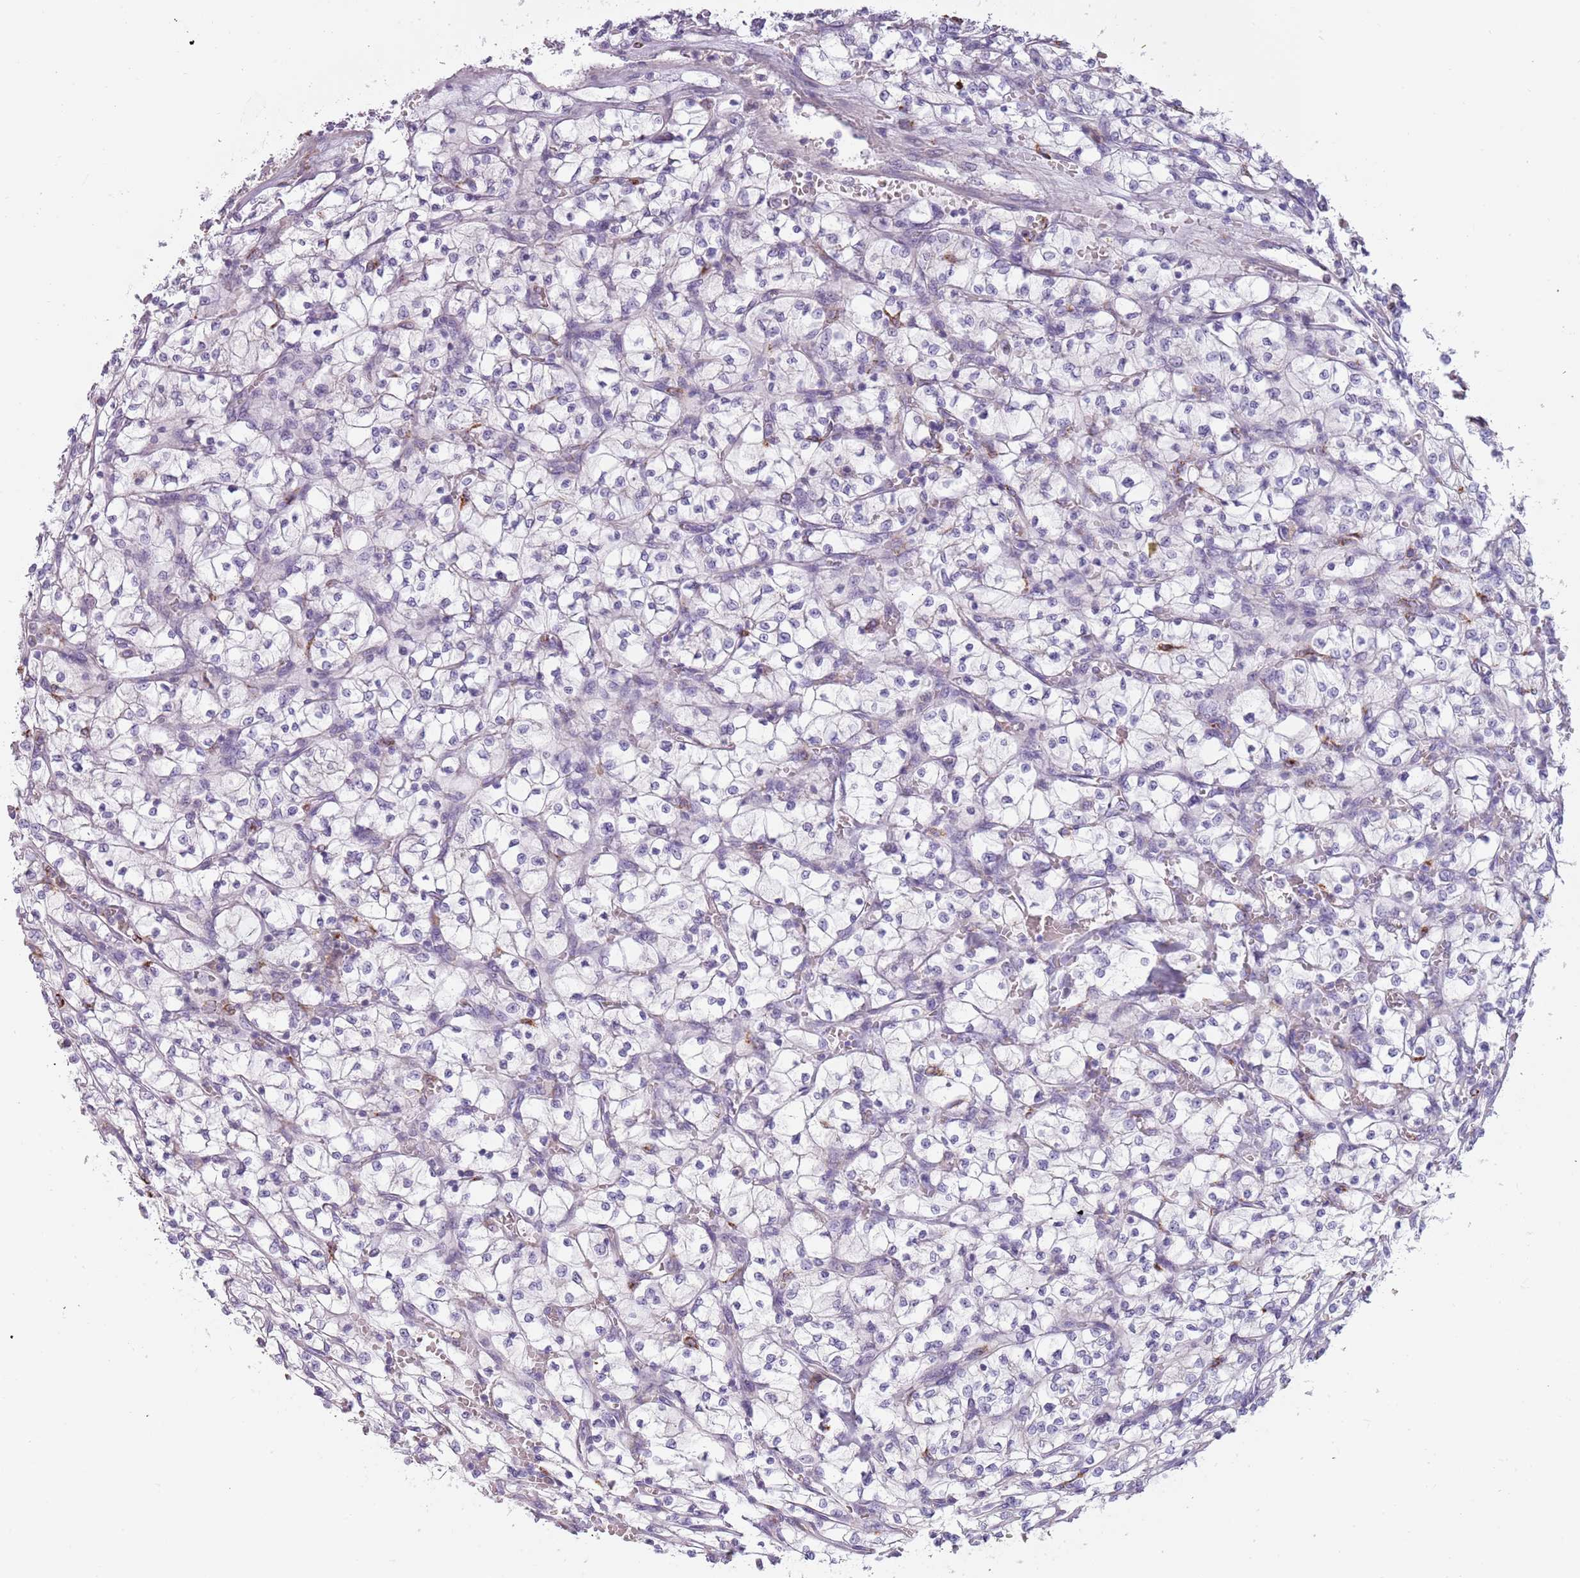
{"staining": {"intensity": "negative", "quantity": "none", "location": "none"}, "tissue": "renal cancer", "cell_type": "Tumor cells", "image_type": "cancer", "snomed": [{"axis": "morphology", "description": "Adenocarcinoma, NOS"}, {"axis": "topography", "description": "Kidney"}], "caption": "IHC of renal cancer demonstrates no expression in tumor cells.", "gene": "NWD2", "patient": {"sex": "female", "age": 64}}